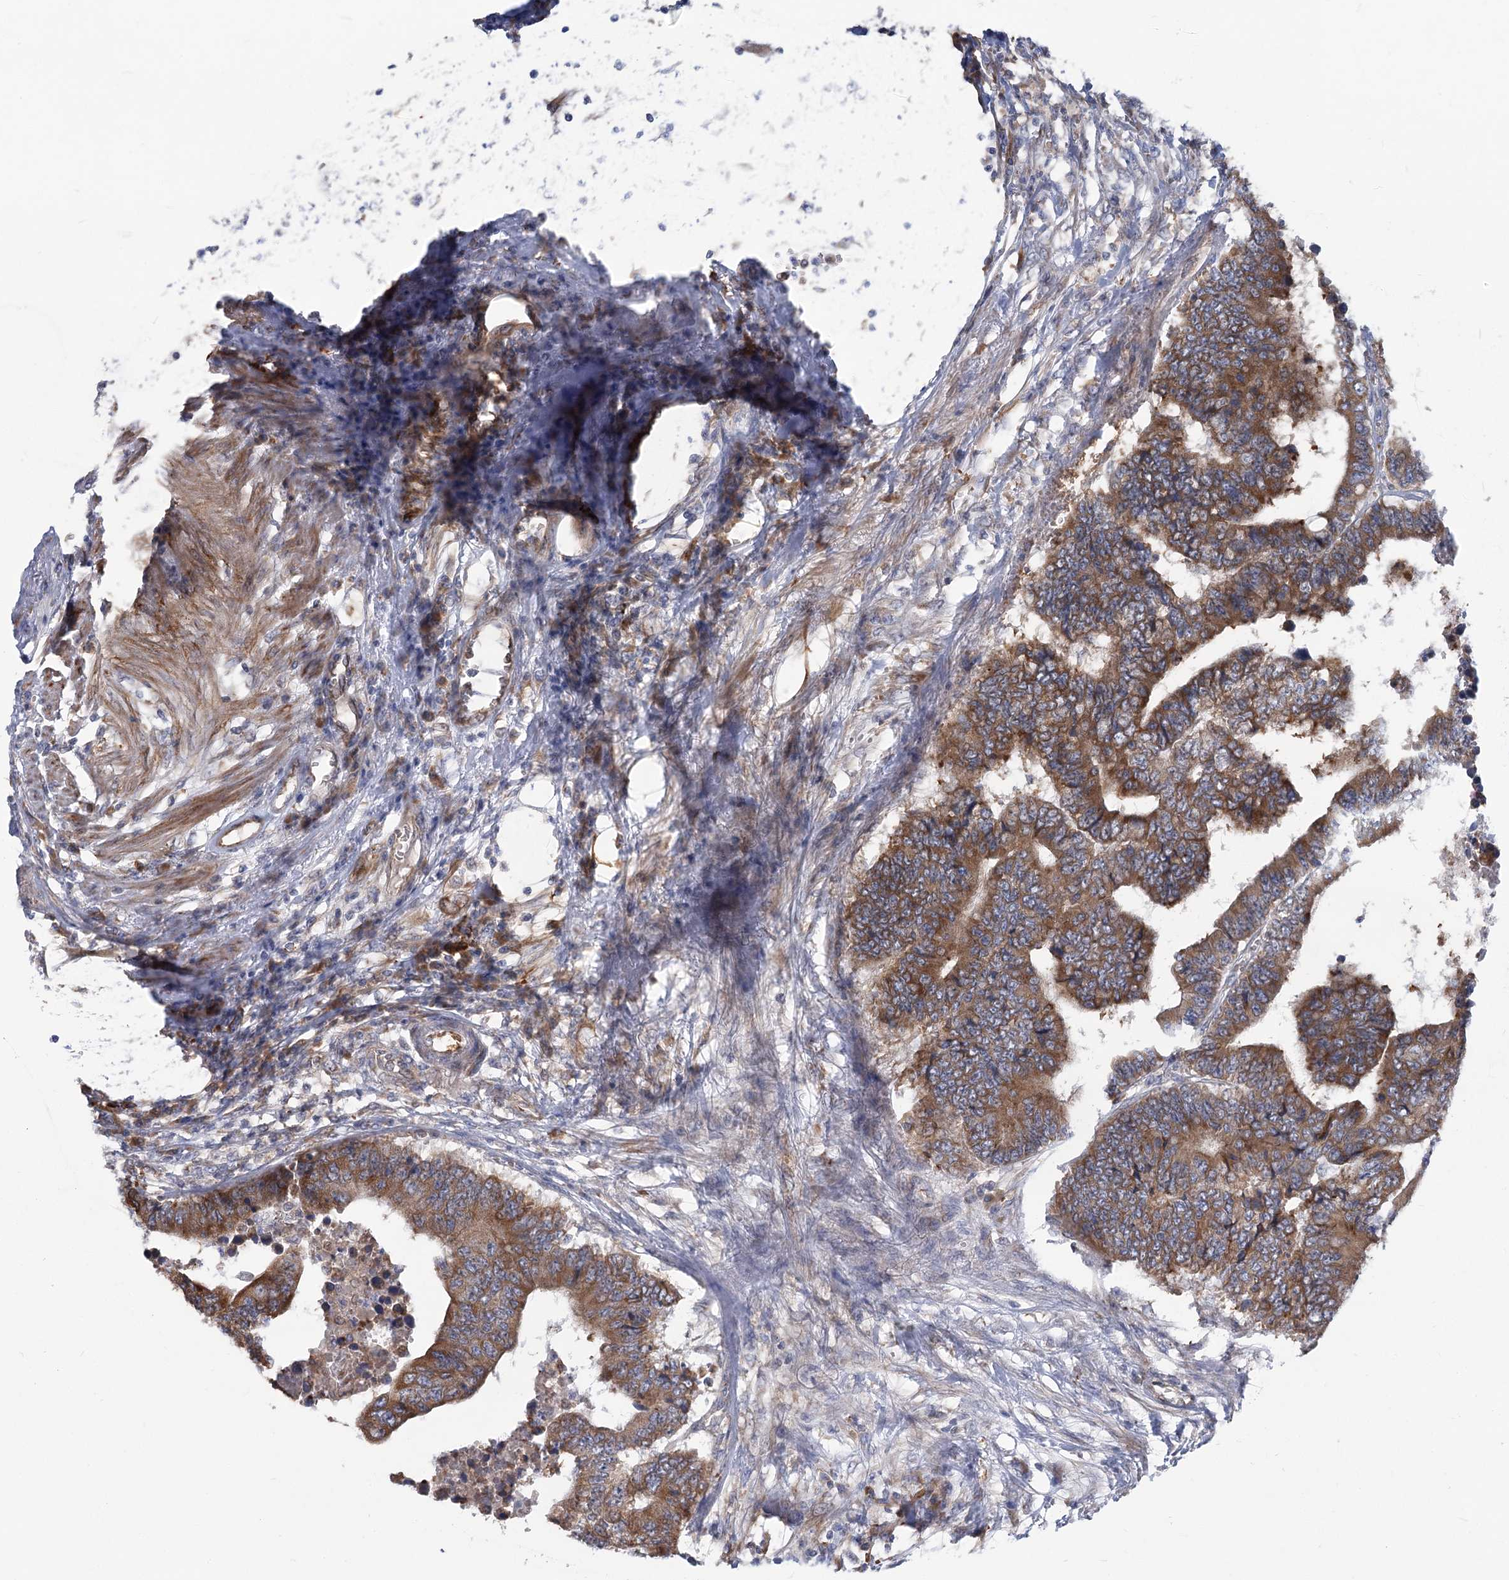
{"staining": {"intensity": "moderate", "quantity": ">75%", "location": "cytoplasmic/membranous"}, "tissue": "colorectal cancer", "cell_type": "Tumor cells", "image_type": "cancer", "snomed": [{"axis": "morphology", "description": "Adenocarcinoma, NOS"}, {"axis": "topography", "description": "Rectum"}], "caption": "An image of colorectal cancer stained for a protein reveals moderate cytoplasmic/membranous brown staining in tumor cells. The staining is performed using DAB brown chromogen to label protein expression. The nuclei are counter-stained blue using hematoxylin.", "gene": "CIB4", "patient": {"sex": "male", "age": 84}}